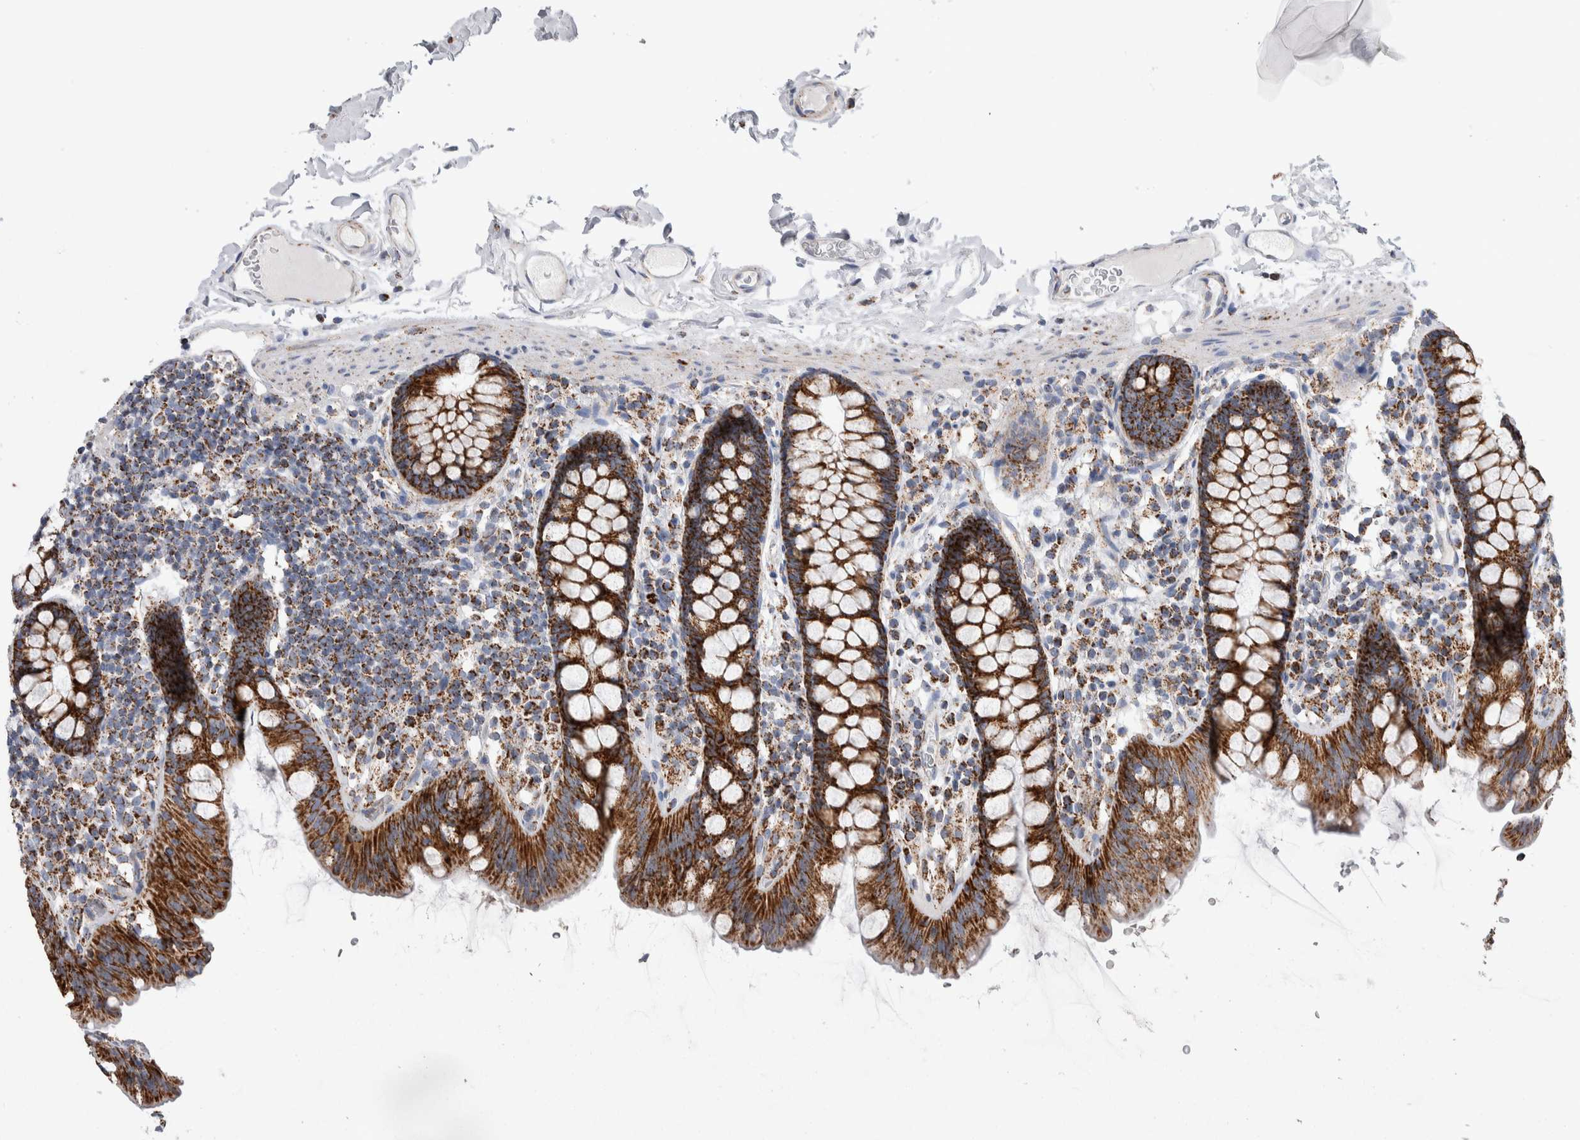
{"staining": {"intensity": "weak", "quantity": ">75%", "location": "cytoplasmic/membranous"}, "tissue": "colon", "cell_type": "Endothelial cells", "image_type": "normal", "snomed": [{"axis": "morphology", "description": "Normal tissue, NOS"}, {"axis": "topography", "description": "Colon"}], "caption": "Protein analysis of benign colon shows weak cytoplasmic/membranous expression in approximately >75% of endothelial cells. (Stains: DAB in brown, nuclei in blue, Microscopy: brightfield microscopy at high magnification).", "gene": "ETFA", "patient": {"sex": "female", "age": 80}}